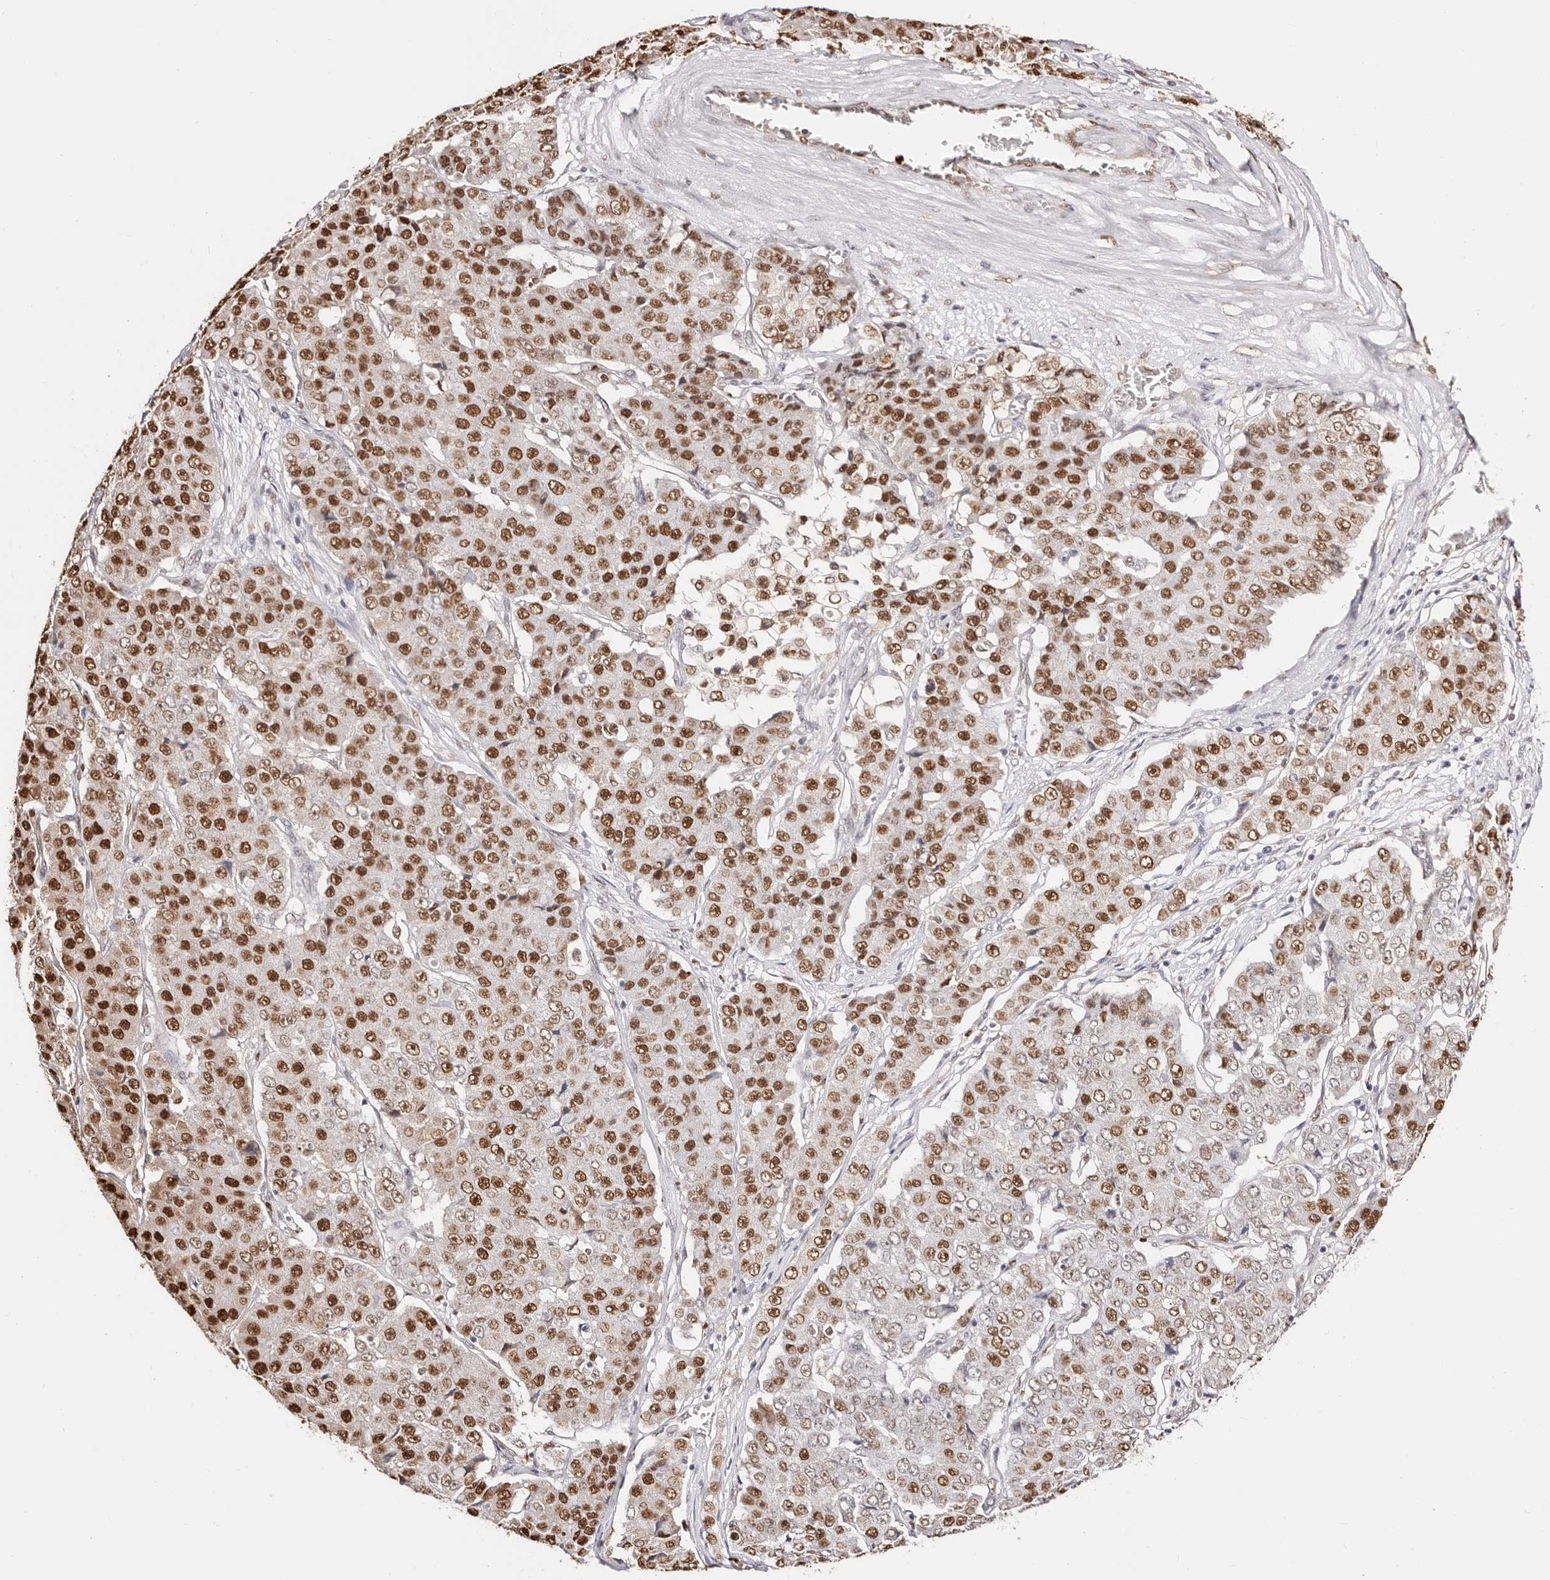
{"staining": {"intensity": "moderate", "quantity": ">75%", "location": "nuclear"}, "tissue": "pancreatic cancer", "cell_type": "Tumor cells", "image_type": "cancer", "snomed": [{"axis": "morphology", "description": "Adenocarcinoma, NOS"}, {"axis": "topography", "description": "Pancreas"}], "caption": "Immunohistochemistry of human adenocarcinoma (pancreatic) displays medium levels of moderate nuclear expression in about >75% of tumor cells.", "gene": "TKT", "patient": {"sex": "male", "age": 50}}